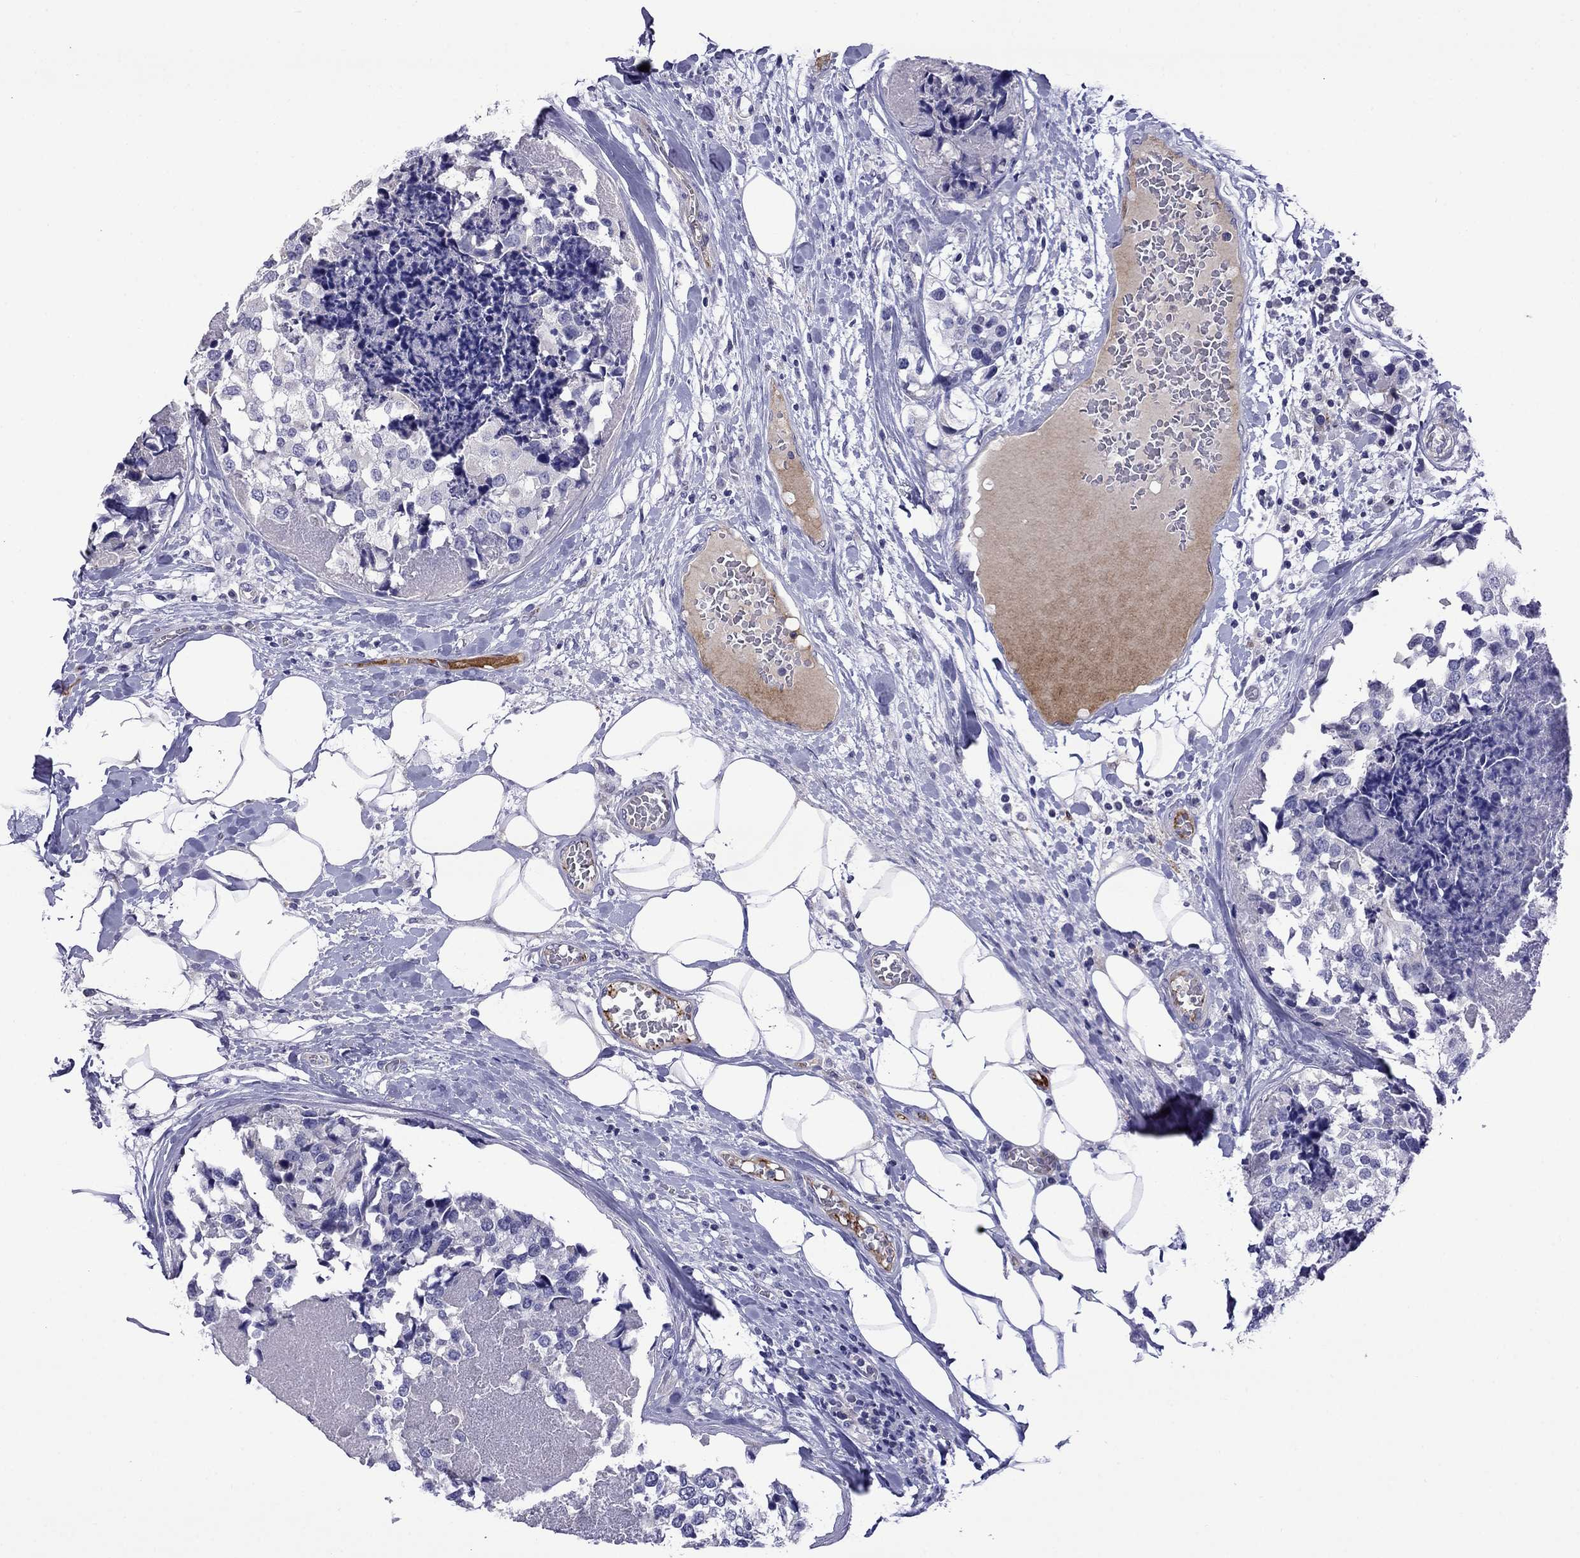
{"staining": {"intensity": "negative", "quantity": "none", "location": "none"}, "tissue": "breast cancer", "cell_type": "Tumor cells", "image_type": "cancer", "snomed": [{"axis": "morphology", "description": "Lobular carcinoma"}, {"axis": "topography", "description": "Breast"}], "caption": "This image is of breast cancer stained with IHC to label a protein in brown with the nuclei are counter-stained blue. There is no staining in tumor cells.", "gene": "STAR", "patient": {"sex": "female", "age": 59}}